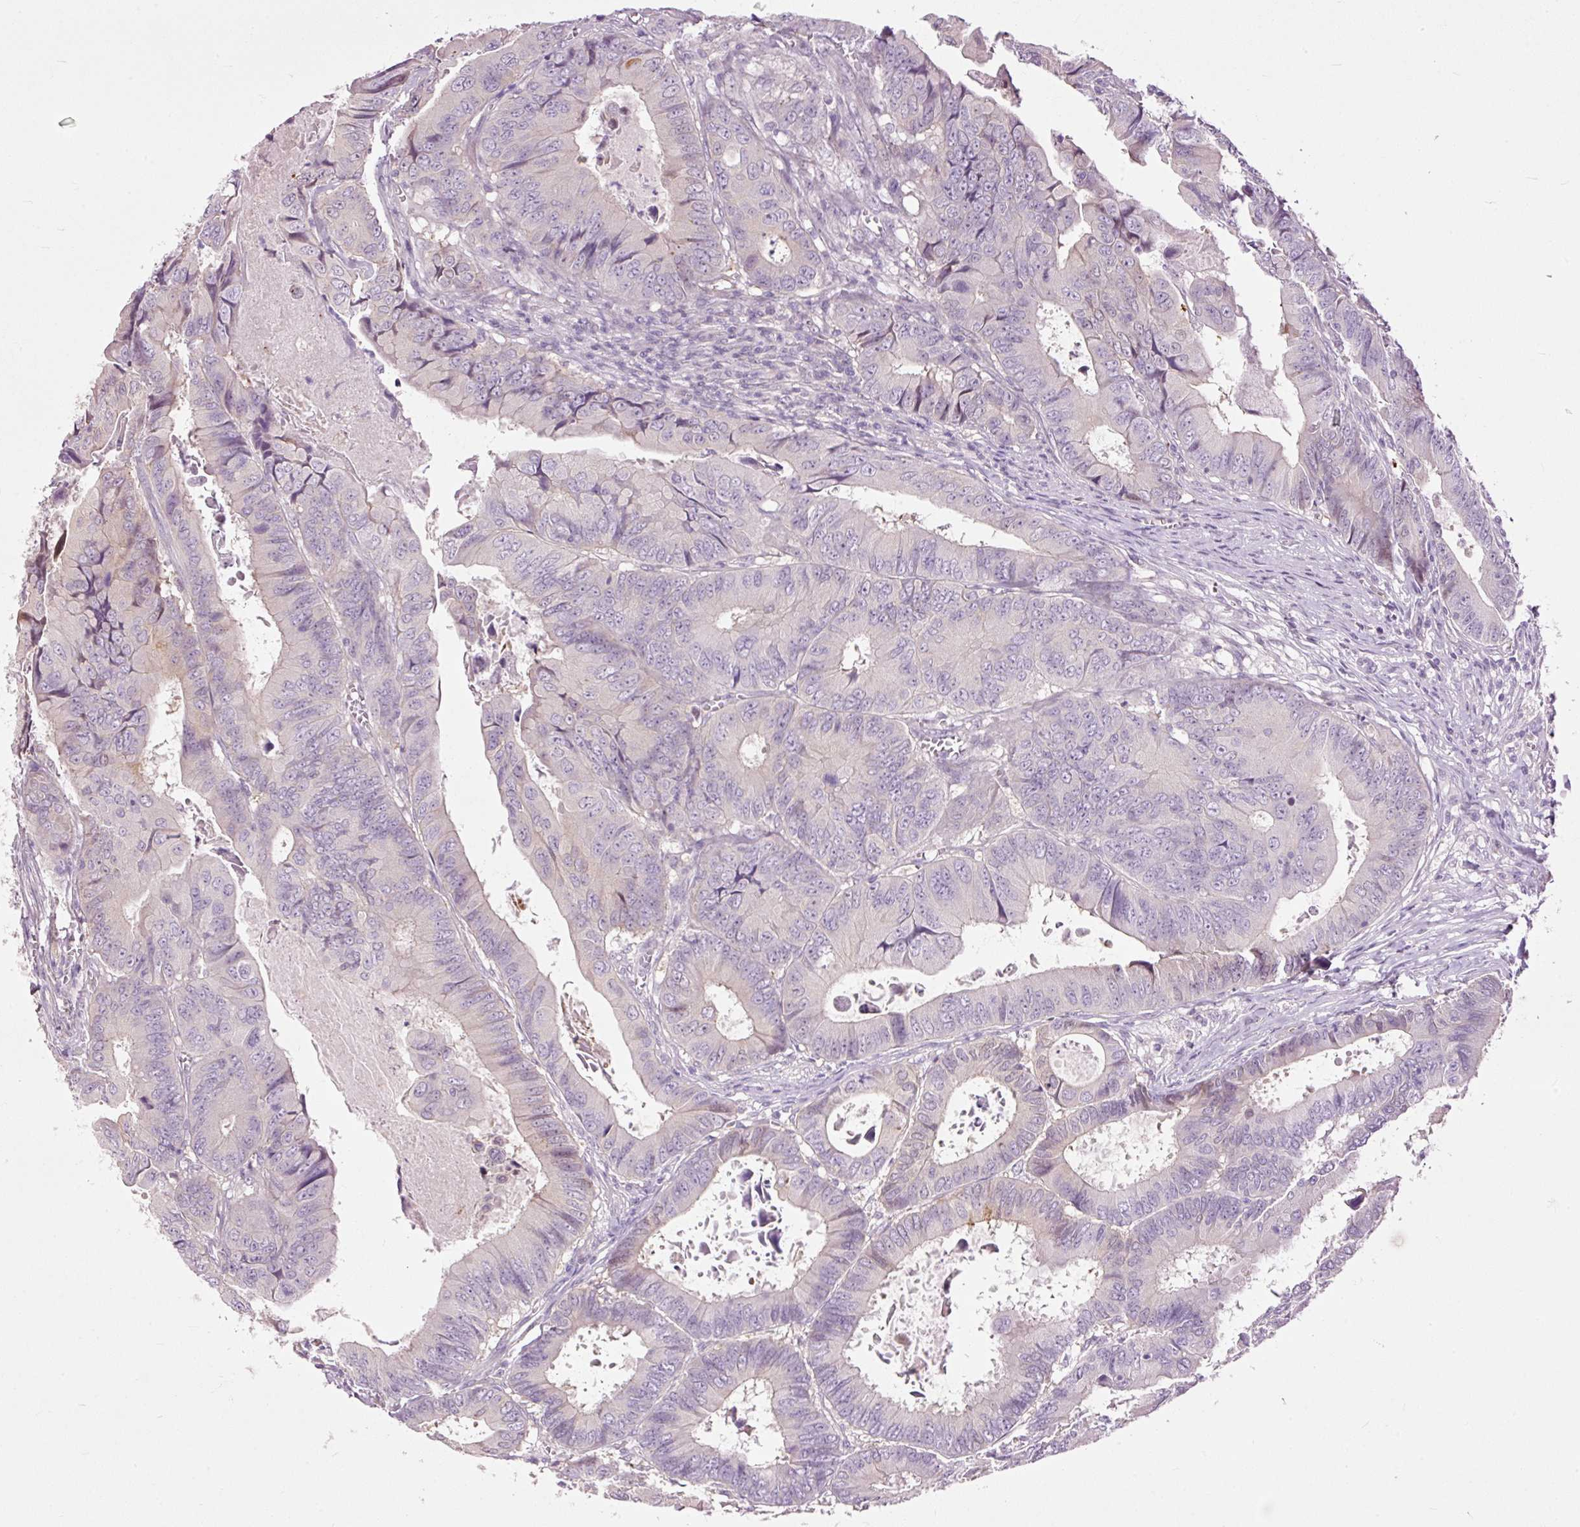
{"staining": {"intensity": "negative", "quantity": "none", "location": "none"}, "tissue": "colorectal cancer", "cell_type": "Tumor cells", "image_type": "cancer", "snomed": [{"axis": "morphology", "description": "Adenocarcinoma, NOS"}, {"axis": "topography", "description": "Colon"}], "caption": "There is no significant expression in tumor cells of colorectal cancer.", "gene": "FCRL4", "patient": {"sex": "male", "age": 85}}